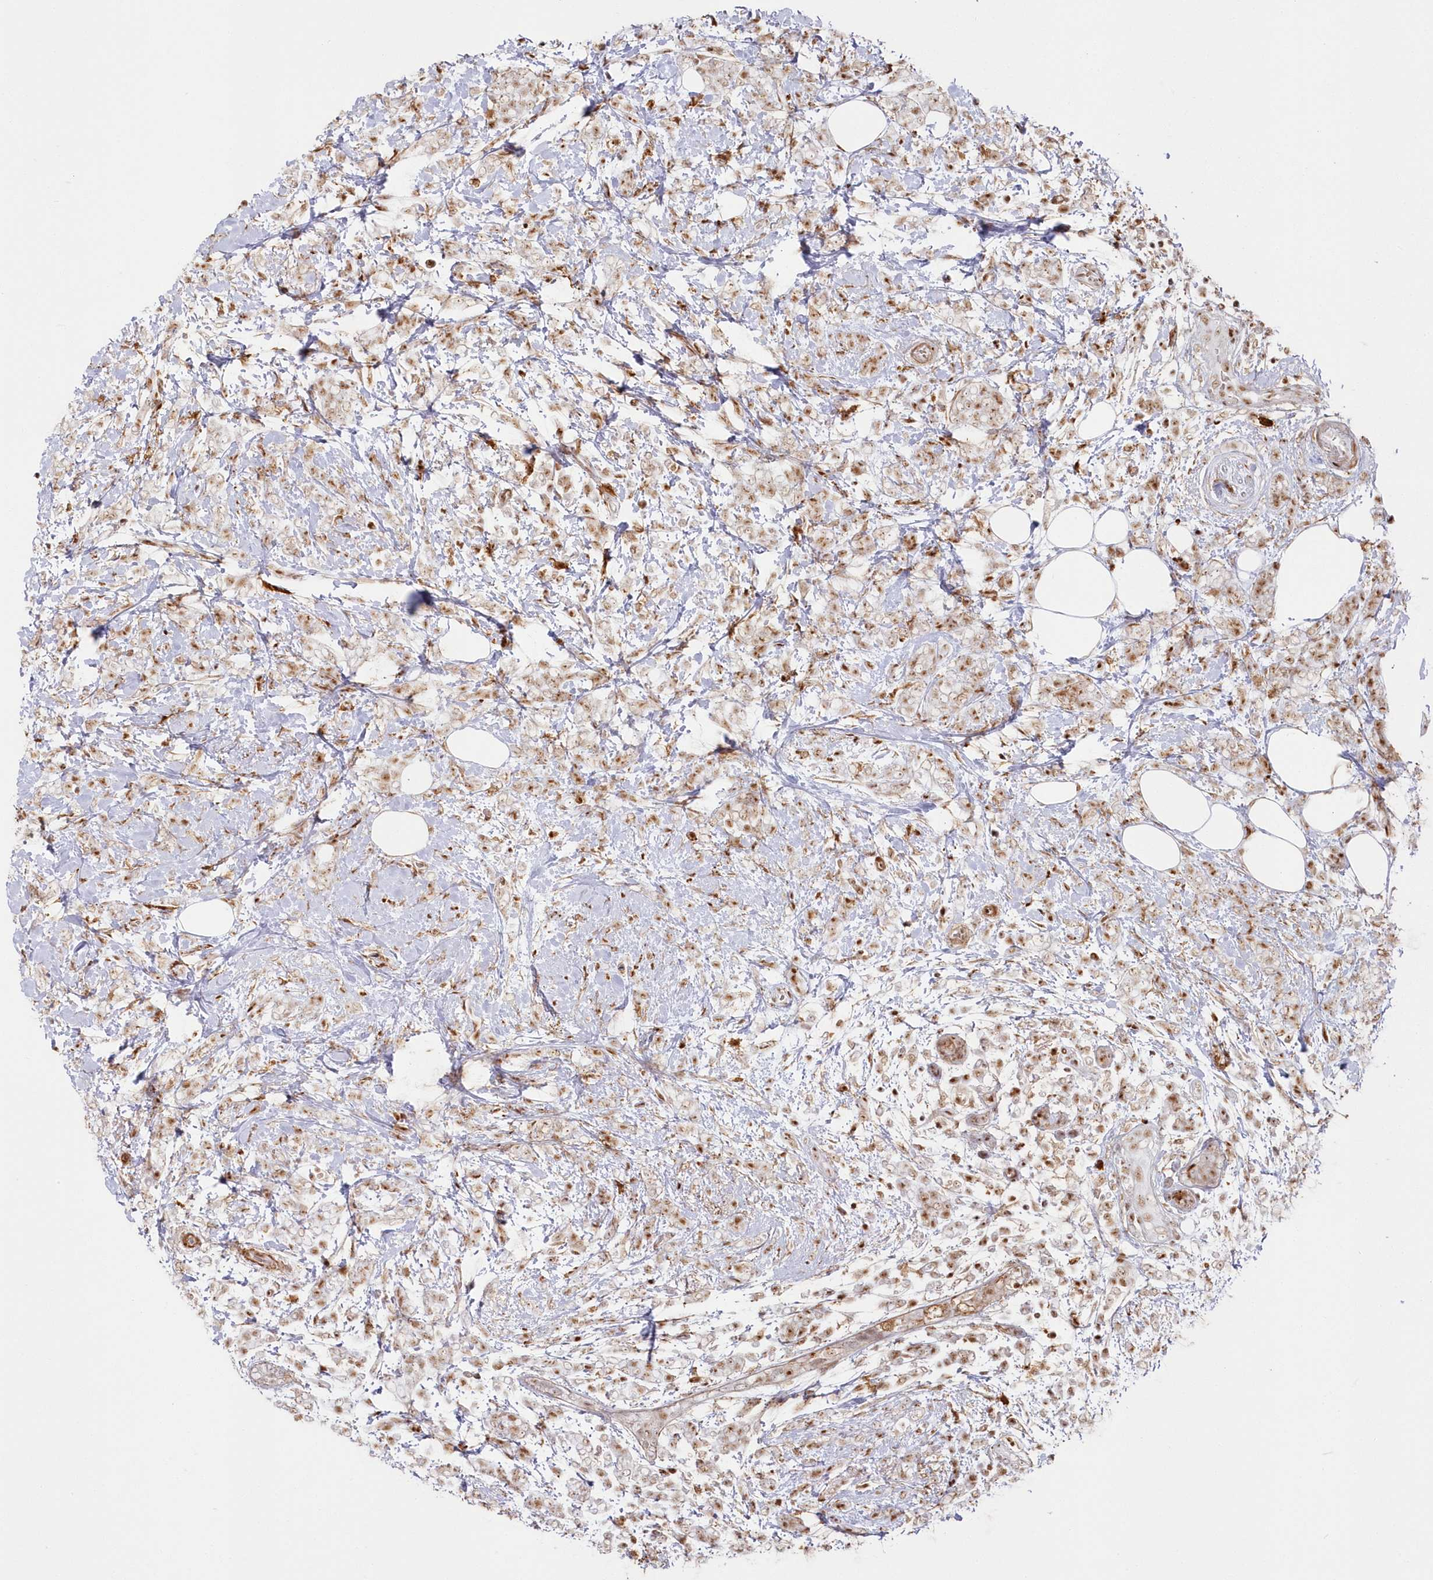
{"staining": {"intensity": "moderate", "quantity": "25%-75%", "location": "nuclear"}, "tissue": "breast cancer", "cell_type": "Tumor cells", "image_type": "cancer", "snomed": [{"axis": "morphology", "description": "Lobular carcinoma"}, {"axis": "topography", "description": "Breast"}], "caption": "Lobular carcinoma (breast) tissue demonstrates moderate nuclear positivity in about 25%-75% of tumor cells", "gene": "DDX46", "patient": {"sex": "female", "age": 58}}